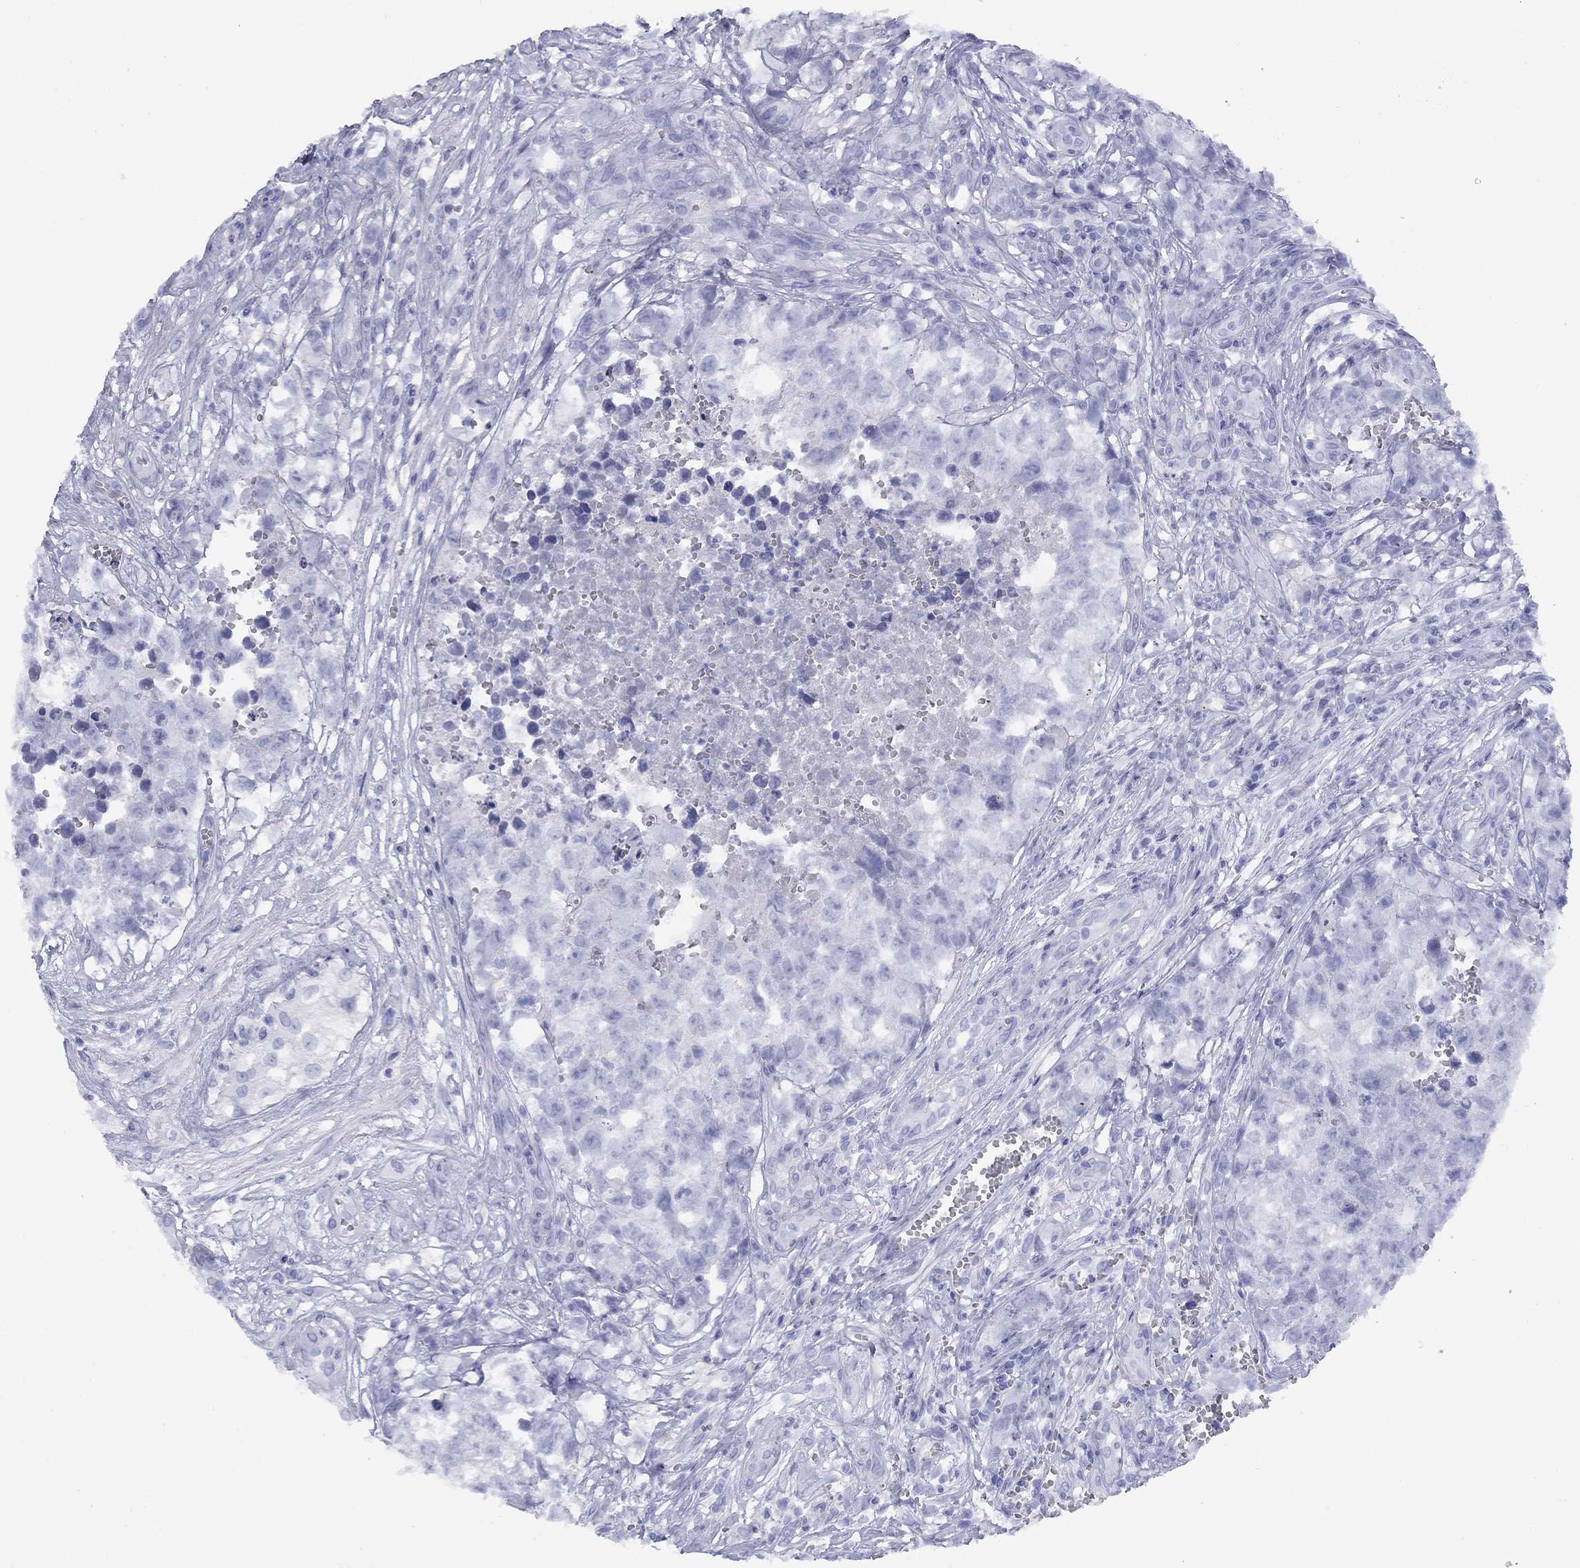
{"staining": {"intensity": "negative", "quantity": "none", "location": "none"}, "tissue": "testis cancer", "cell_type": "Tumor cells", "image_type": "cancer", "snomed": [{"axis": "morphology", "description": "Seminoma, NOS"}, {"axis": "morphology", "description": "Carcinoma, Embryonal, NOS"}, {"axis": "topography", "description": "Testis"}], "caption": "IHC of testis cancer (embryonal carcinoma) reveals no positivity in tumor cells.", "gene": "TIGD4", "patient": {"sex": "male", "age": 22}}